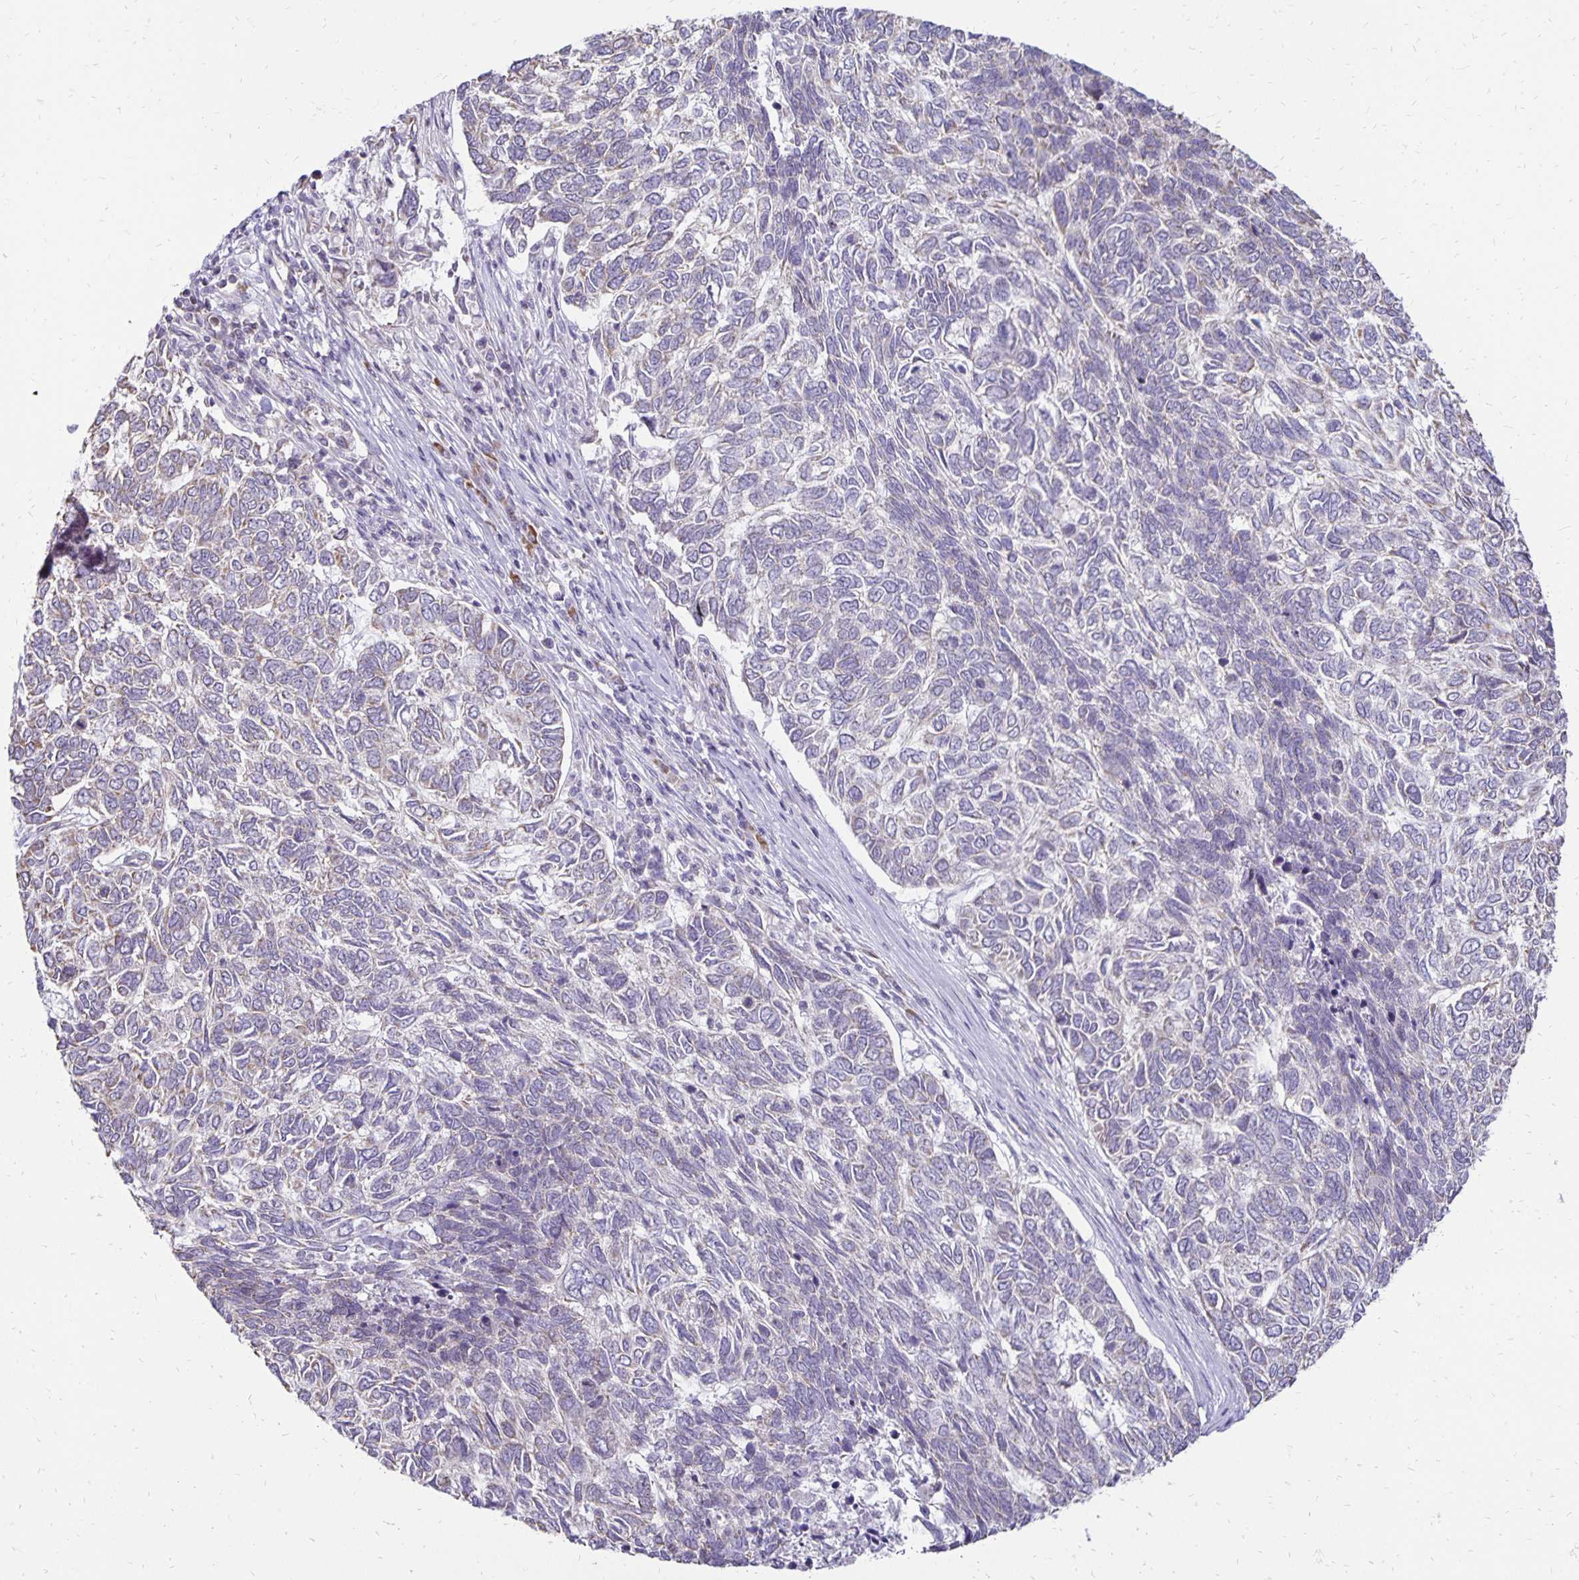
{"staining": {"intensity": "negative", "quantity": "none", "location": "none"}, "tissue": "skin cancer", "cell_type": "Tumor cells", "image_type": "cancer", "snomed": [{"axis": "morphology", "description": "Basal cell carcinoma"}, {"axis": "topography", "description": "Skin"}], "caption": "This is an immunohistochemistry (IHC) photomicrograph of human skin basal cell carcinoma. There is no expression in tumor cells.", "gene": "FN3K", "patient": {"sex": "female", "age": 65}}